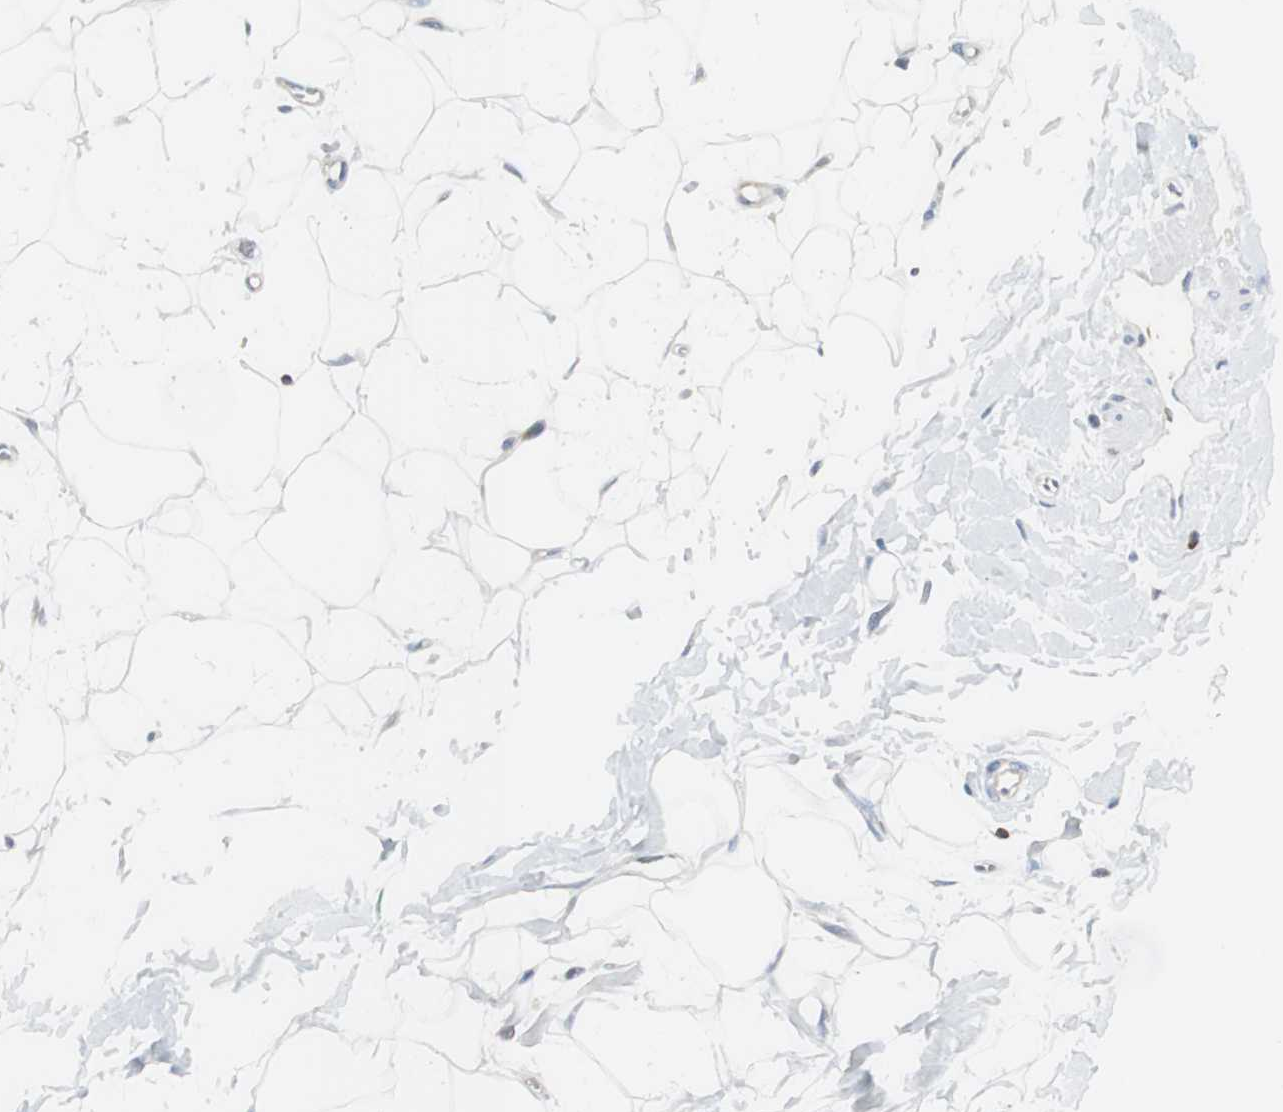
{"staining": {"intensity": "negative", "quantity": "none", "location": "none"}, "tissue": "adipose tissue", "cell_type": "Adipocytes", "image_type": "normal", "snomed": [{"axis": "morphology", "description": "Normal tissue, NOS"}, {"axis": "topography", "description": "Soft tissue"}], "caption": "DAB immunohistochemical staining of unremarkable human adipose tissue demonstrates no significant positivity in adipocytes.", "gene": "SLC9A3R1", "patient": {"sex": "male", "age": 72}}